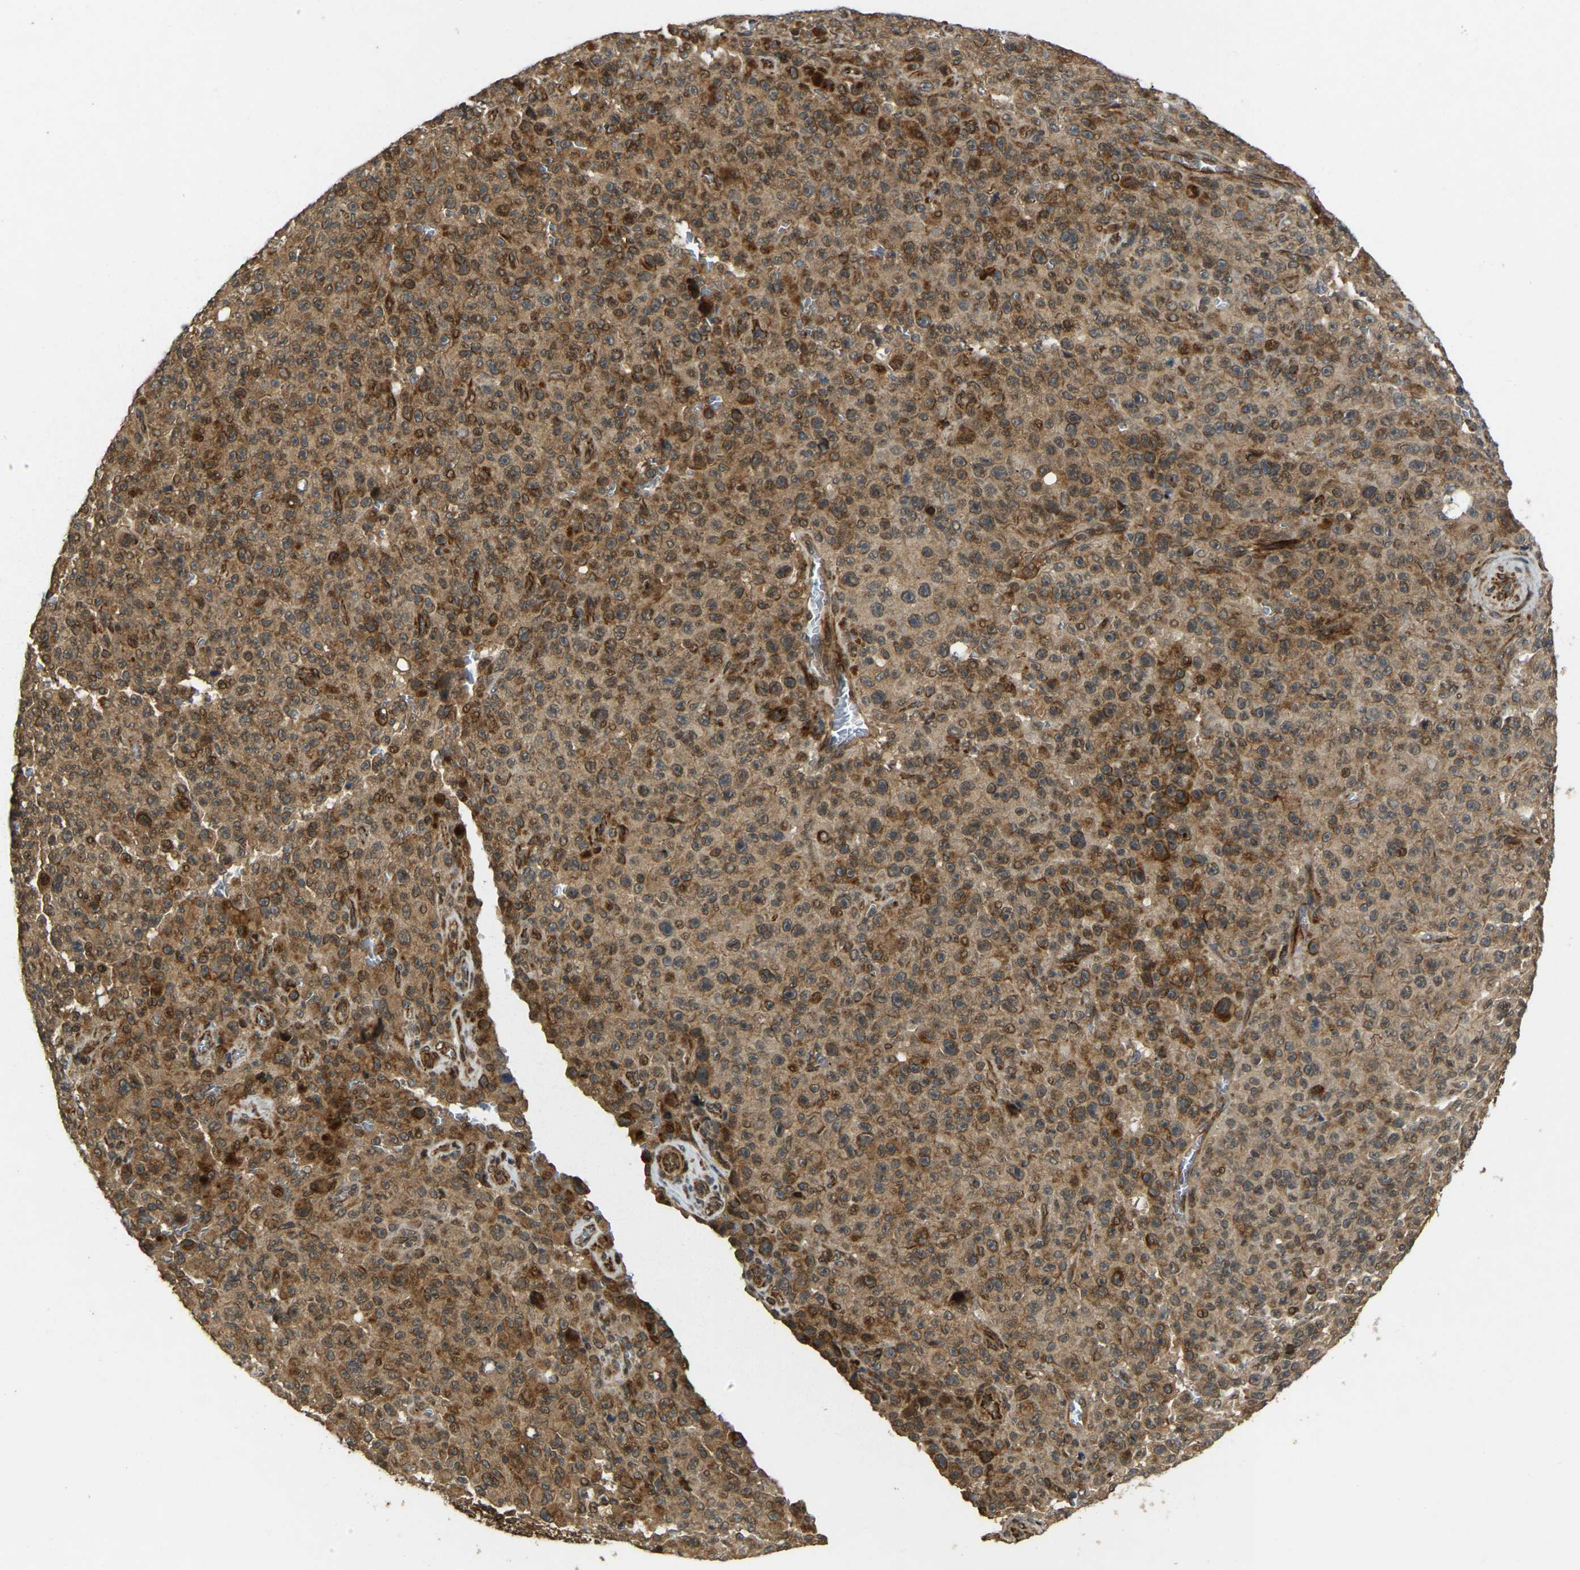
{"staining": {"intensity": "moderate", "quantity": ">75%", "location": "cytoplasmic/membranous,nuclear"}, "tissue": "melanoma", "cell_type": "Tumor cells", "image_type": "cancer", "snomed": [{"axis": "morphology", "description": "Malignant melanoma, NOS"}, {"axis": "topography", "description": "Skin"}], "caption": "Immunohistochemistry (IHC) staining of melanoma, which shows medium levels of moderate cytoplasmic/membranous and nuclear expression in approximately >75% of tumor cells indicating moderate cytoplasmic/membranous and nuclear protein expression. The staining was performed using DAB (3,3'-diaminobenzidine) (brown) for protein detection and nuclei were counterstained in hematoxylin (blue).", "gene": "KIAA1549", "patient": {"sex": "female", "age": 82}}